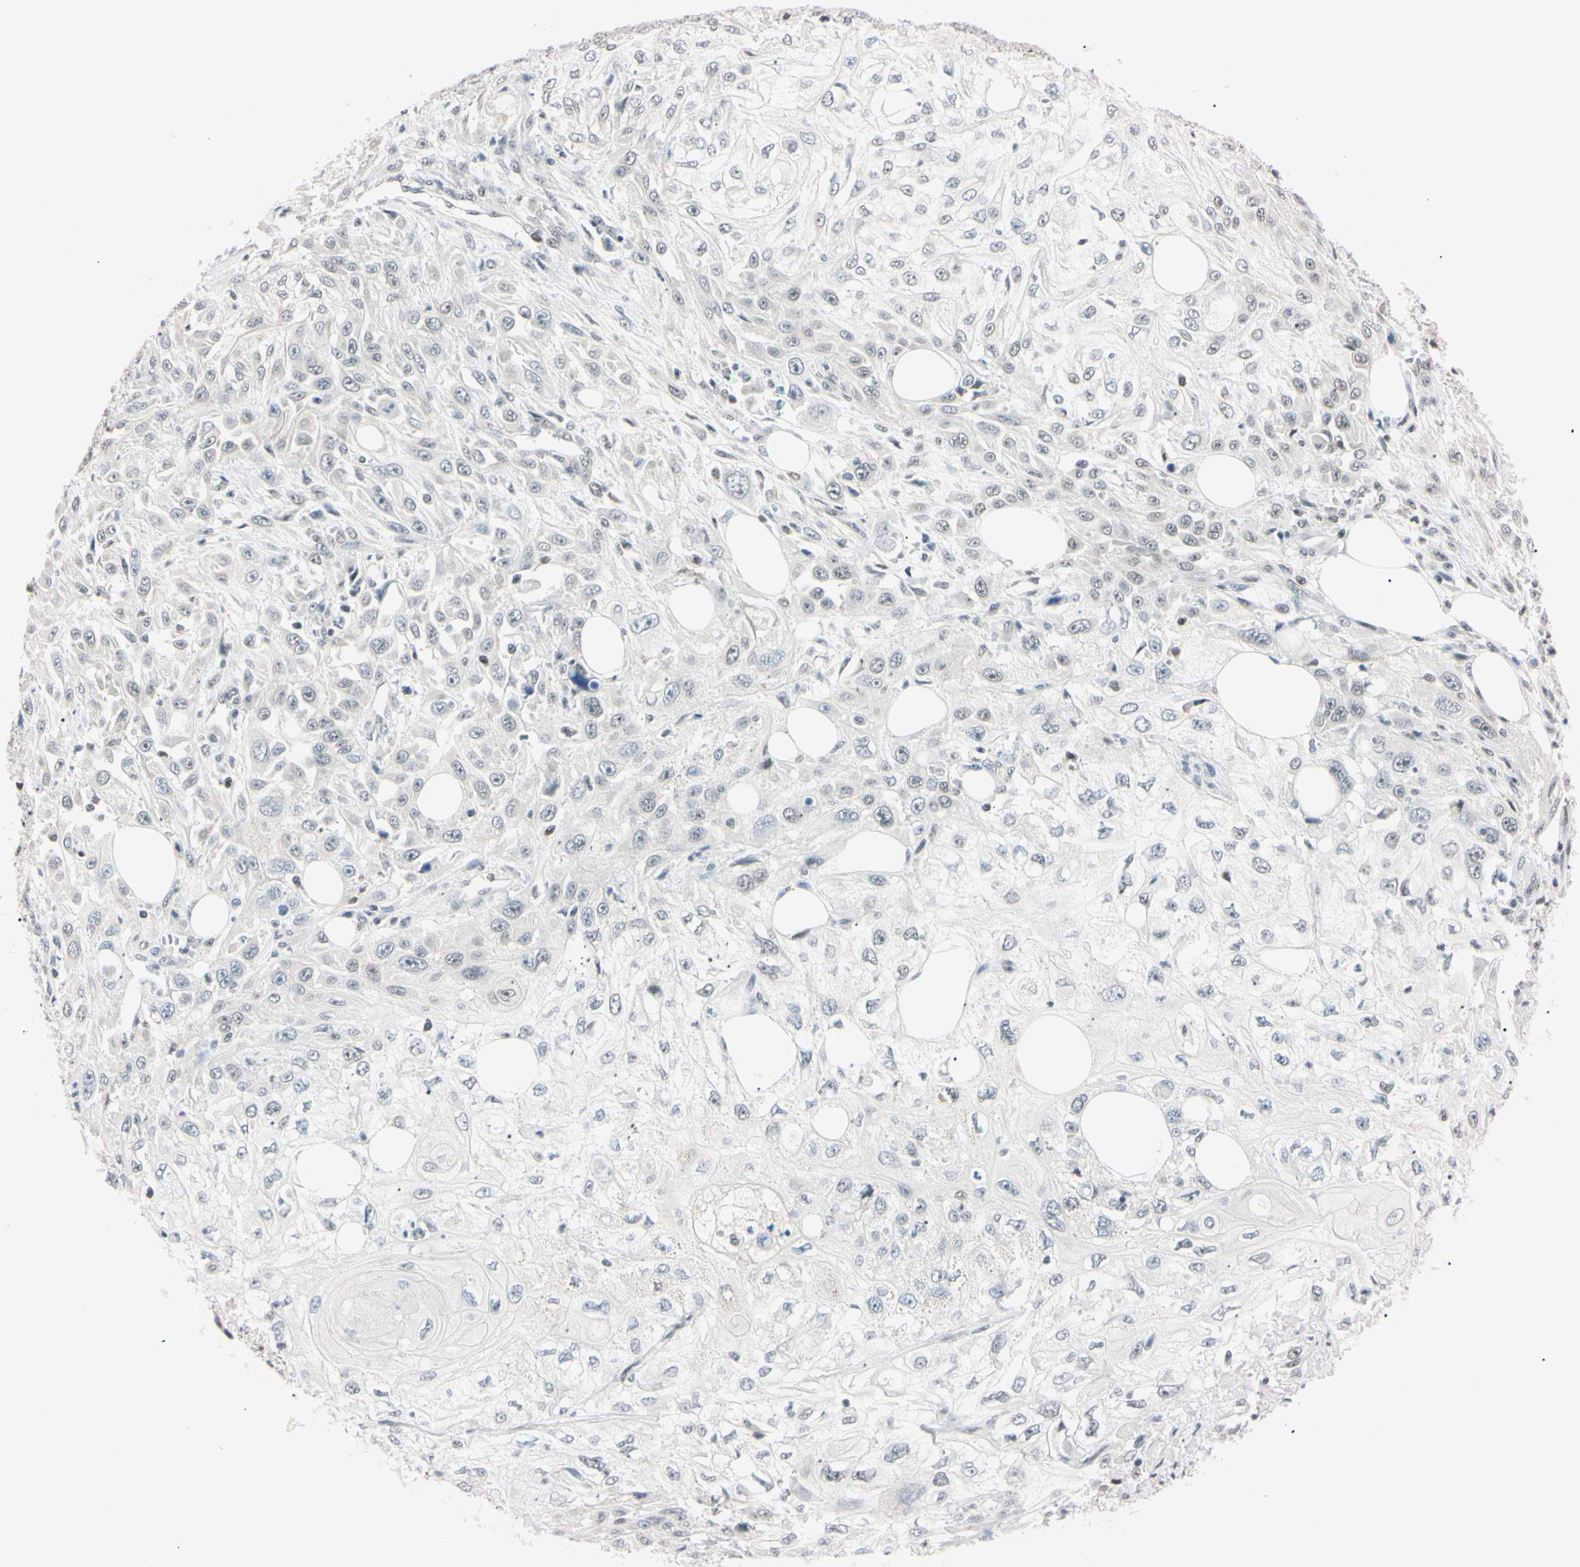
{"staining": {"intensity": "negative", "quantity": "none", "location": "none"}, "tissue": "skin cancer", "cell_type": "Tumor cells", "image_type": "cancer", "snomed": [{"axis": "morphology", "description": "Squamous cell carcinoma, NOS"}, {"axis": "topography", "description": "Skin"}], "caption": "A high-resolution photomicrograph shows immunohistochemistry staining of squamous cell carcinoma (skin), which demonstrates no significant expression in tumor cells.", "gene": "C1orf174", "patient": {"sex": "male", "age": 75}}